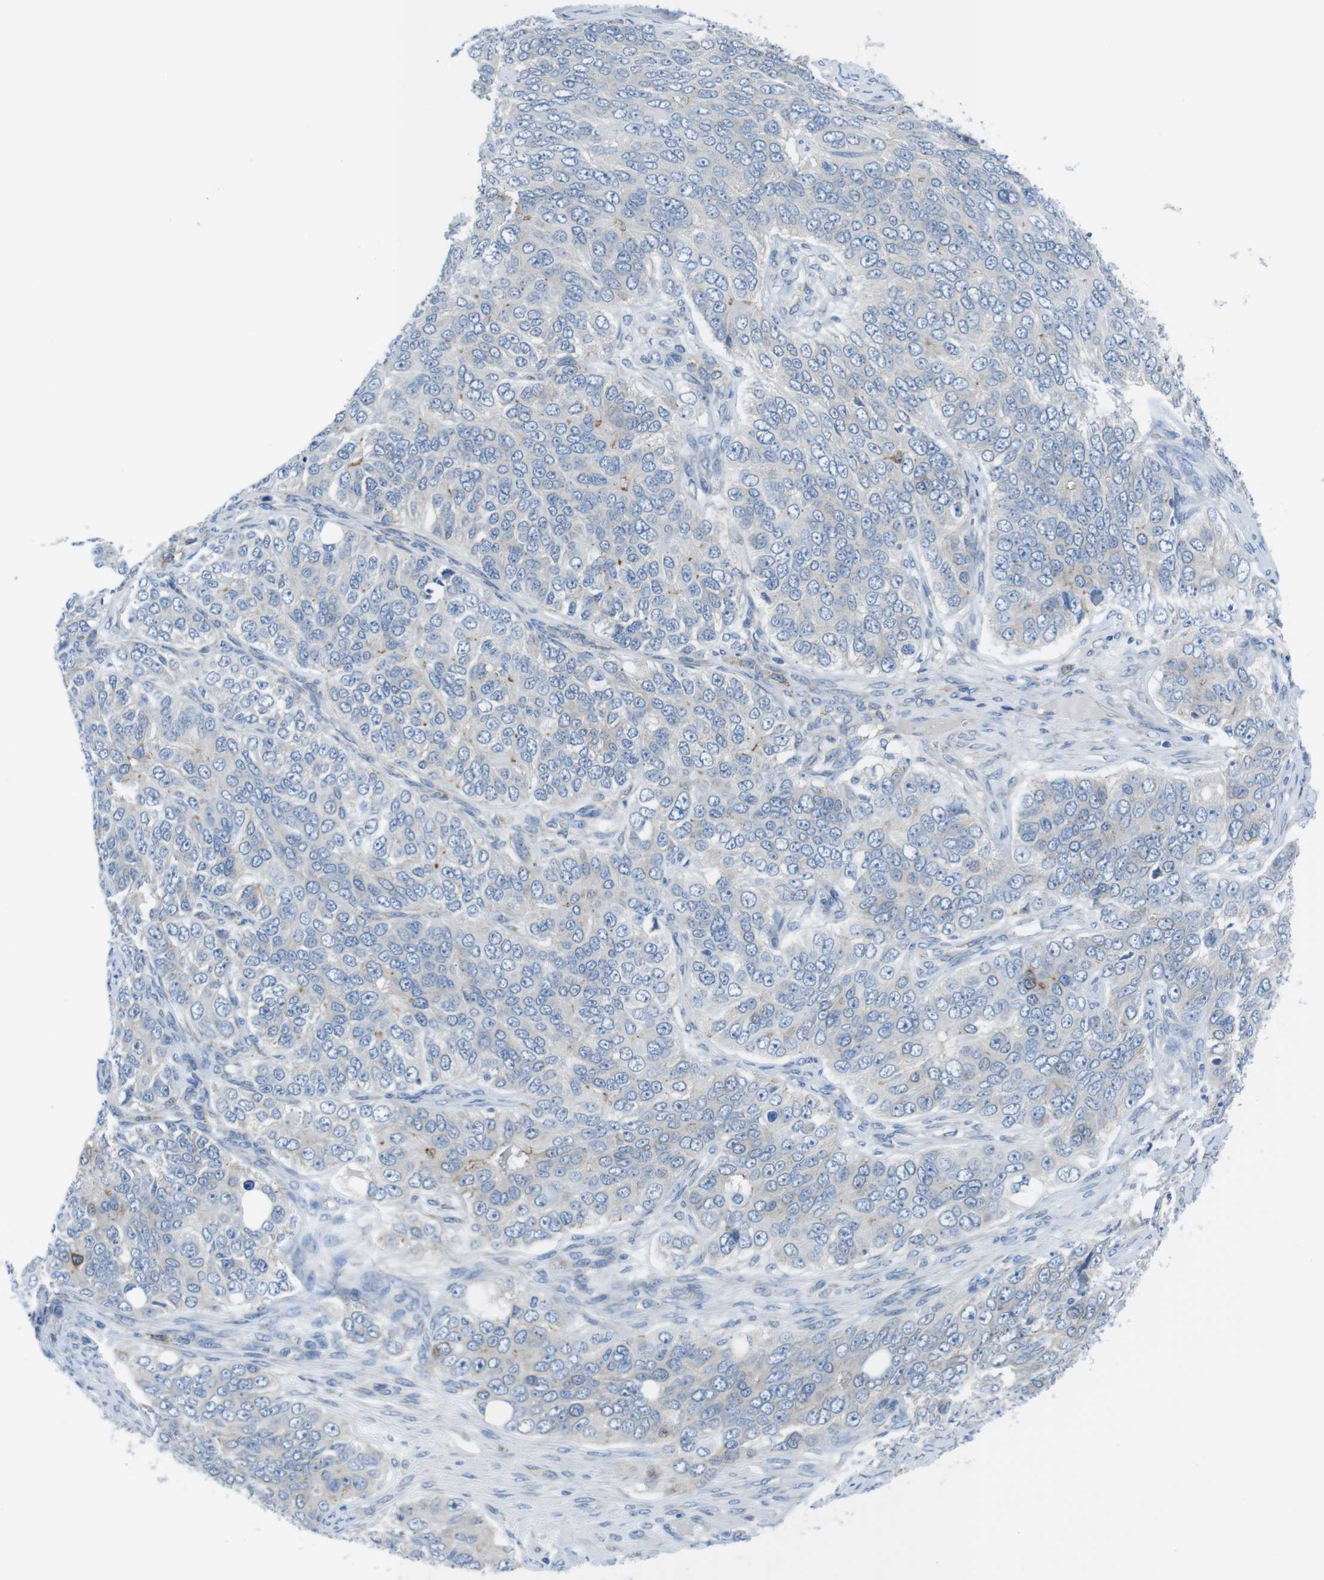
{"staining": {"intensity": "negative", "quantity": "none", "location": "none"}, "tissue": "ovarian cancer", "cell_type": "Tumor cells", "image_type": "cancer", "snomed": [{"axis": "morphology", "description": "Carcinoma, endometroid"}, {"axis": "topography", "description": "Ovary"}], "caption": "A high-resolution image shows immunohistochemistry (IHC) staining of ovarian endometroid carcinoma, which exhibits no significant expression in tumor cells.", "gene": "CDH8", "patient": {"sex": "female", "age": 51}}